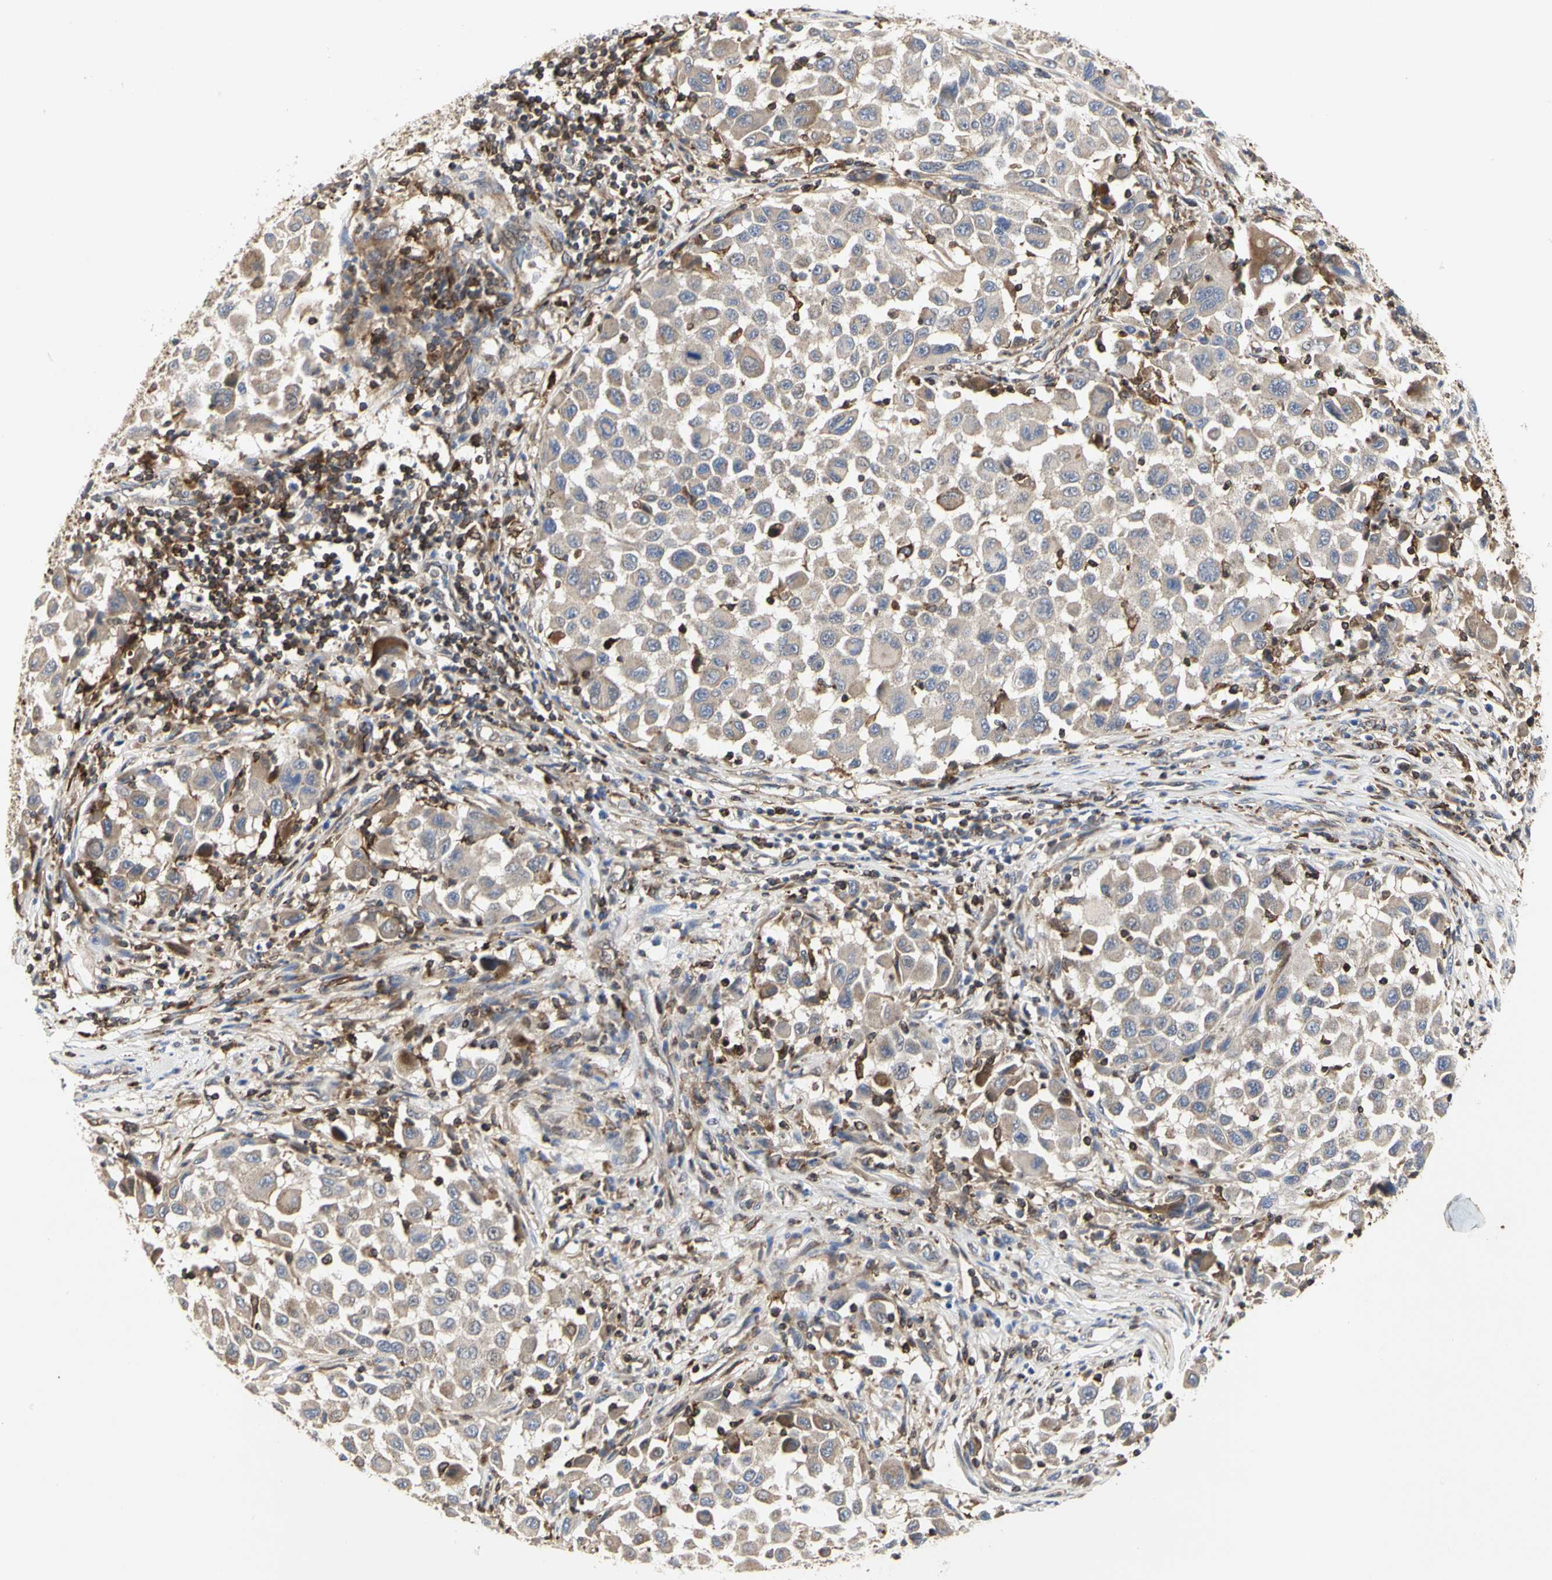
{"staining": {"intensity": "weak", "quantity": "<25%", "location": "cytoplasmic/membranous"}, "tissue": "melanoma", "cell_type": "Tumor cells", "image_type": "cancer", "snomed": [{"axis": "morphology", "description": "Malignant melanoma, Metastatic site"}, {"axis": "topography", "description": "Lymph node"}], "caption": "DAB (3,3'-diaminobenzidine) immunohistochemical staining of melanoma exhibits no significant staining in tumor cells. Brightfield microscopy of IHC stained with DAB (3,3'-diaminobenzidine) (brown) and hematoxylin (blue), captured at high magnification.", "gene": "NAPG", "patient": {"sex": "male", "age": 61}}